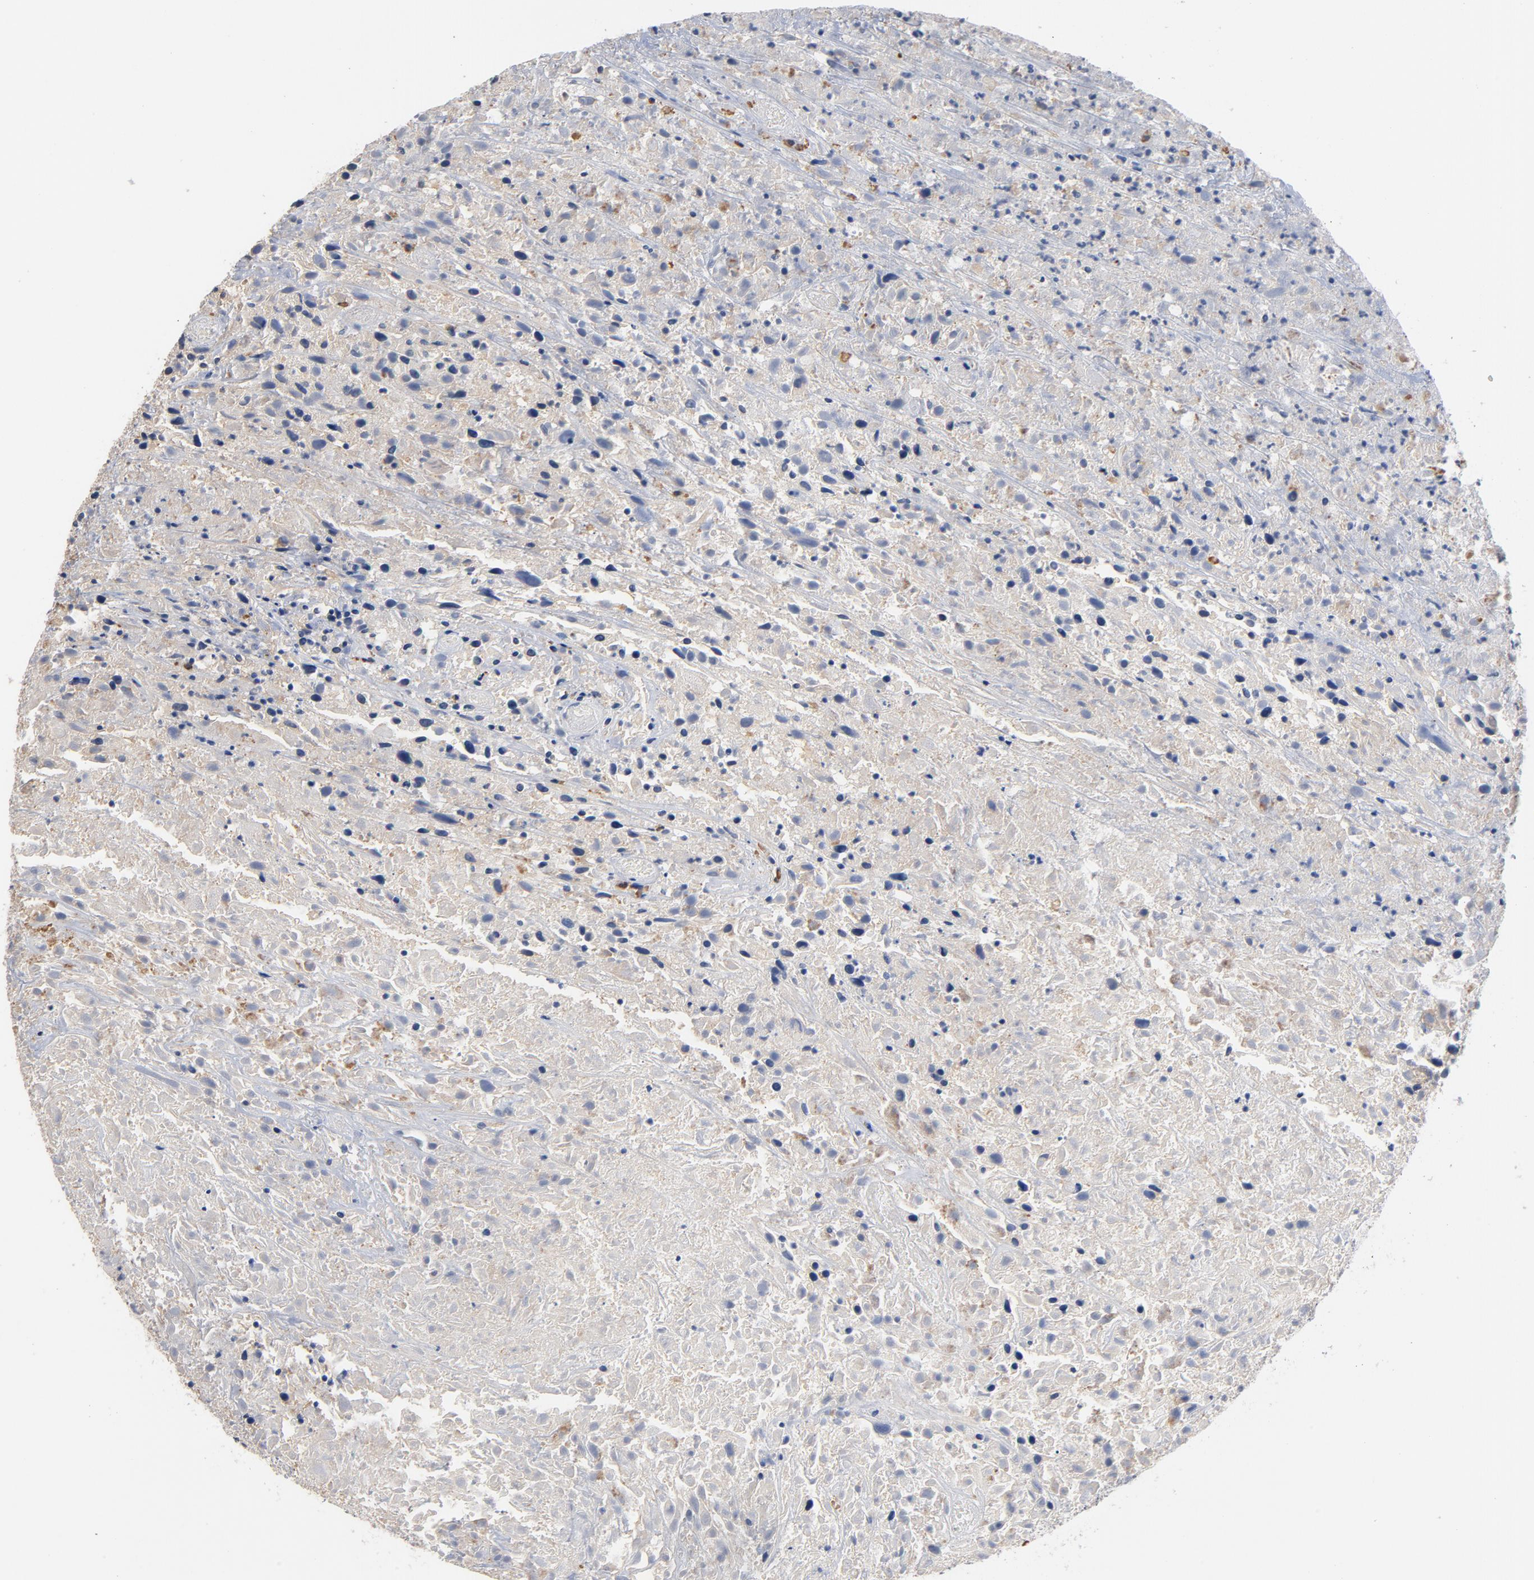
{"staining": {"intensity": "weak", "quantity": "<25%", "location": "cytoplasmic/membranous"}, "tissue": "urothelial cancer", "cell_type": "Tumor cells", "image_type": "cancer", "snomed": [{"axis": "morphology", "description": "Urothelial carcinoma, High grade"}, {"axis": "topography", "description": "Urinary bladder"}], "caption": "This image is of urothelial cancer stained with IHC to label a protein in brown with the nuclei are counter-stained blue. There is no staining in tumor cells. The staining was performed using DAB to visualize the protein expression in brown, while the nuclei were stained in blue with hematoxylin (Magnification: 20x).", "gene": "TLR4", "patient": {"sex": "male", "age": 61}}